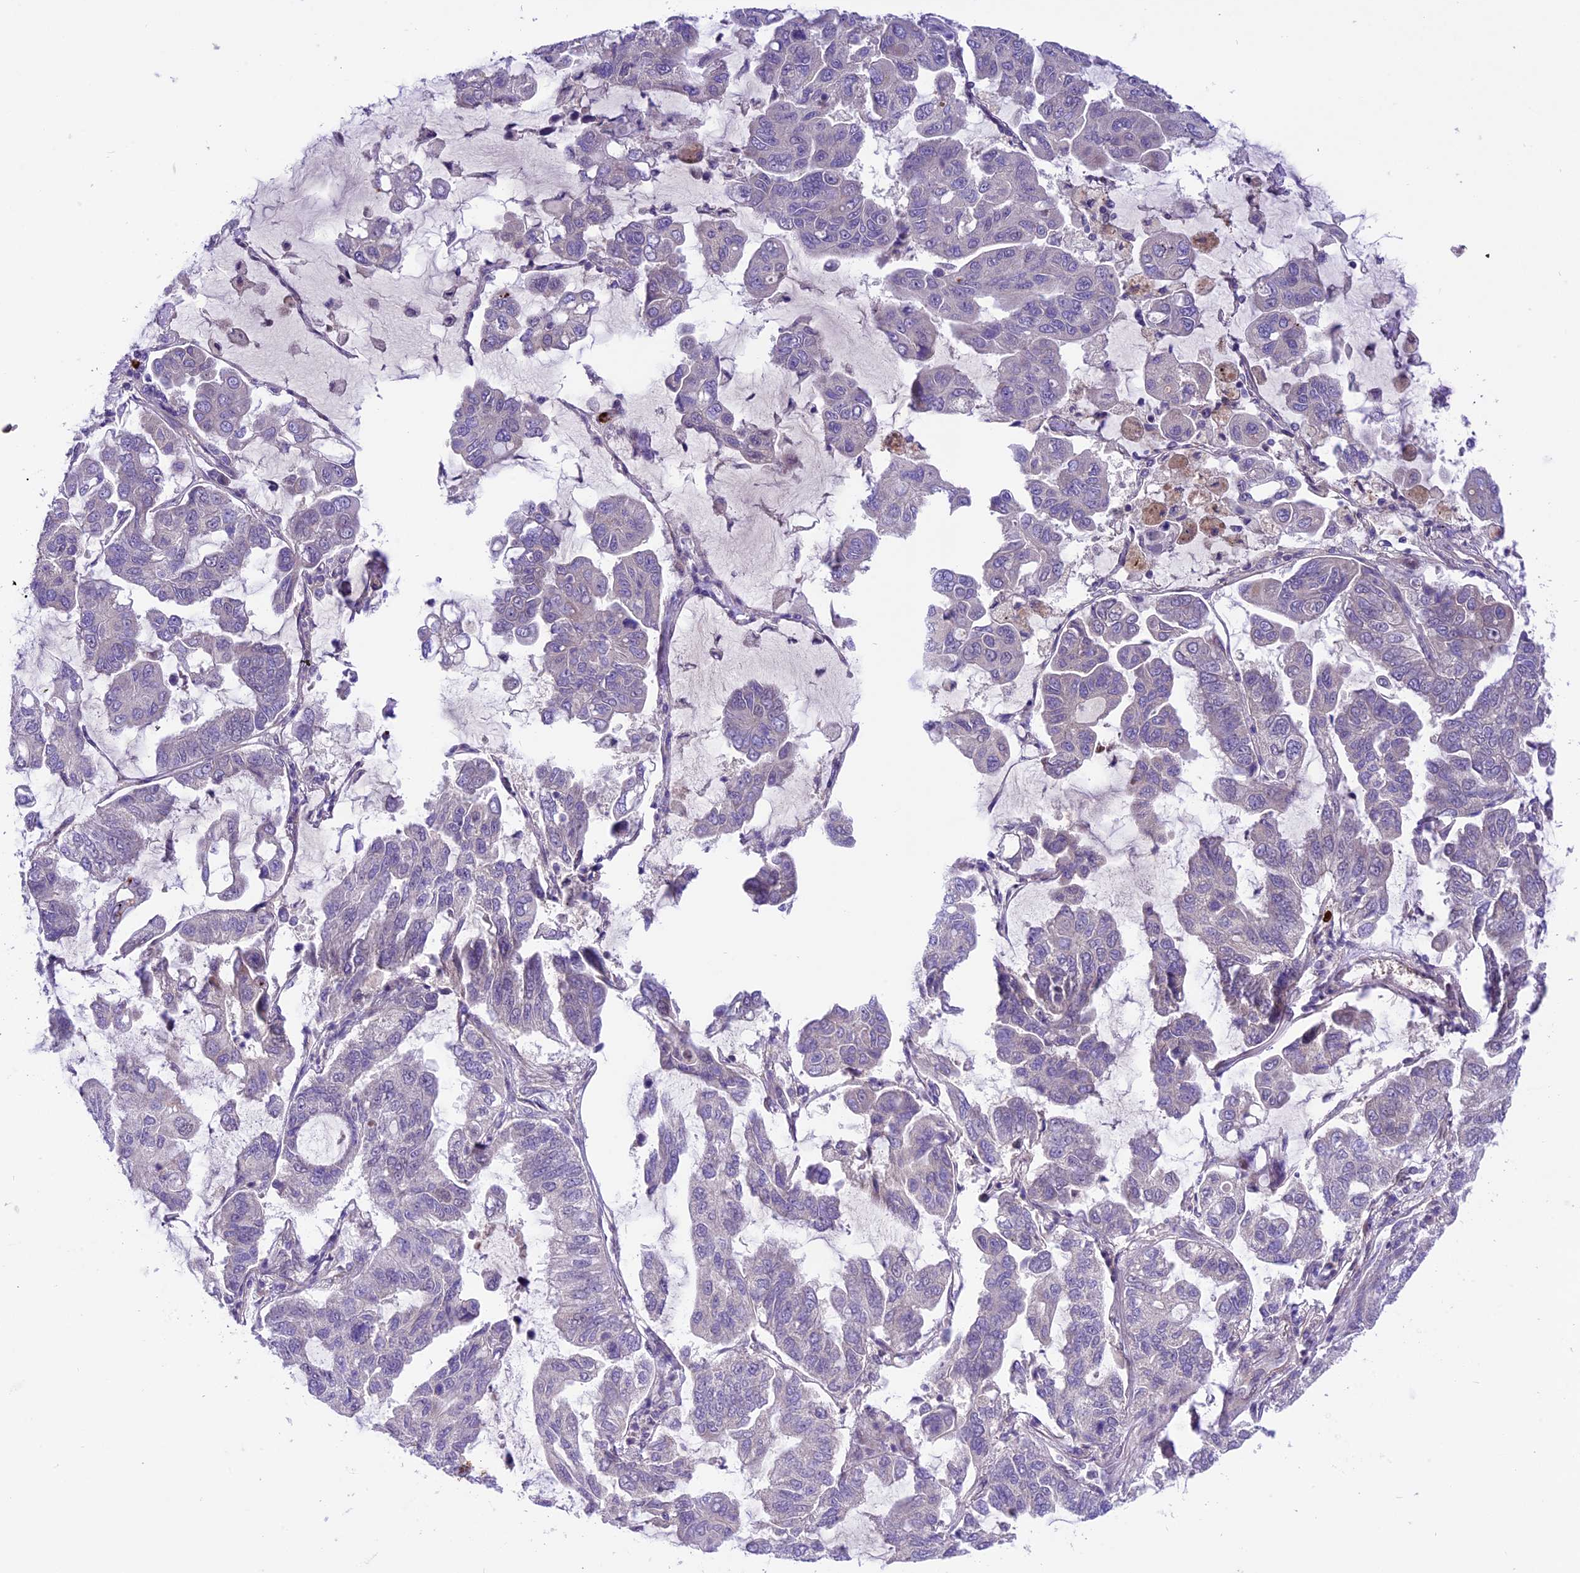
{"staining": {"intensity": "negative", "quantity": "none", "location": "none"}, "tissue": "lung cancer", "cell_type": "Tumor cells", "image_type": "cancer", "snomed": [{"axis": "morphology", "description": "Adenocarcinoma, NOS"}, {"axis": "topography", "description": "Lung"}], "caption": "A high-resolution image shows immunohistochemistry staining of adenocarcinoma (lung), which reveals no significant staining in tumor cells.", "gene": "SPRED1", "patient": {"sex": "male", "age": 64}}